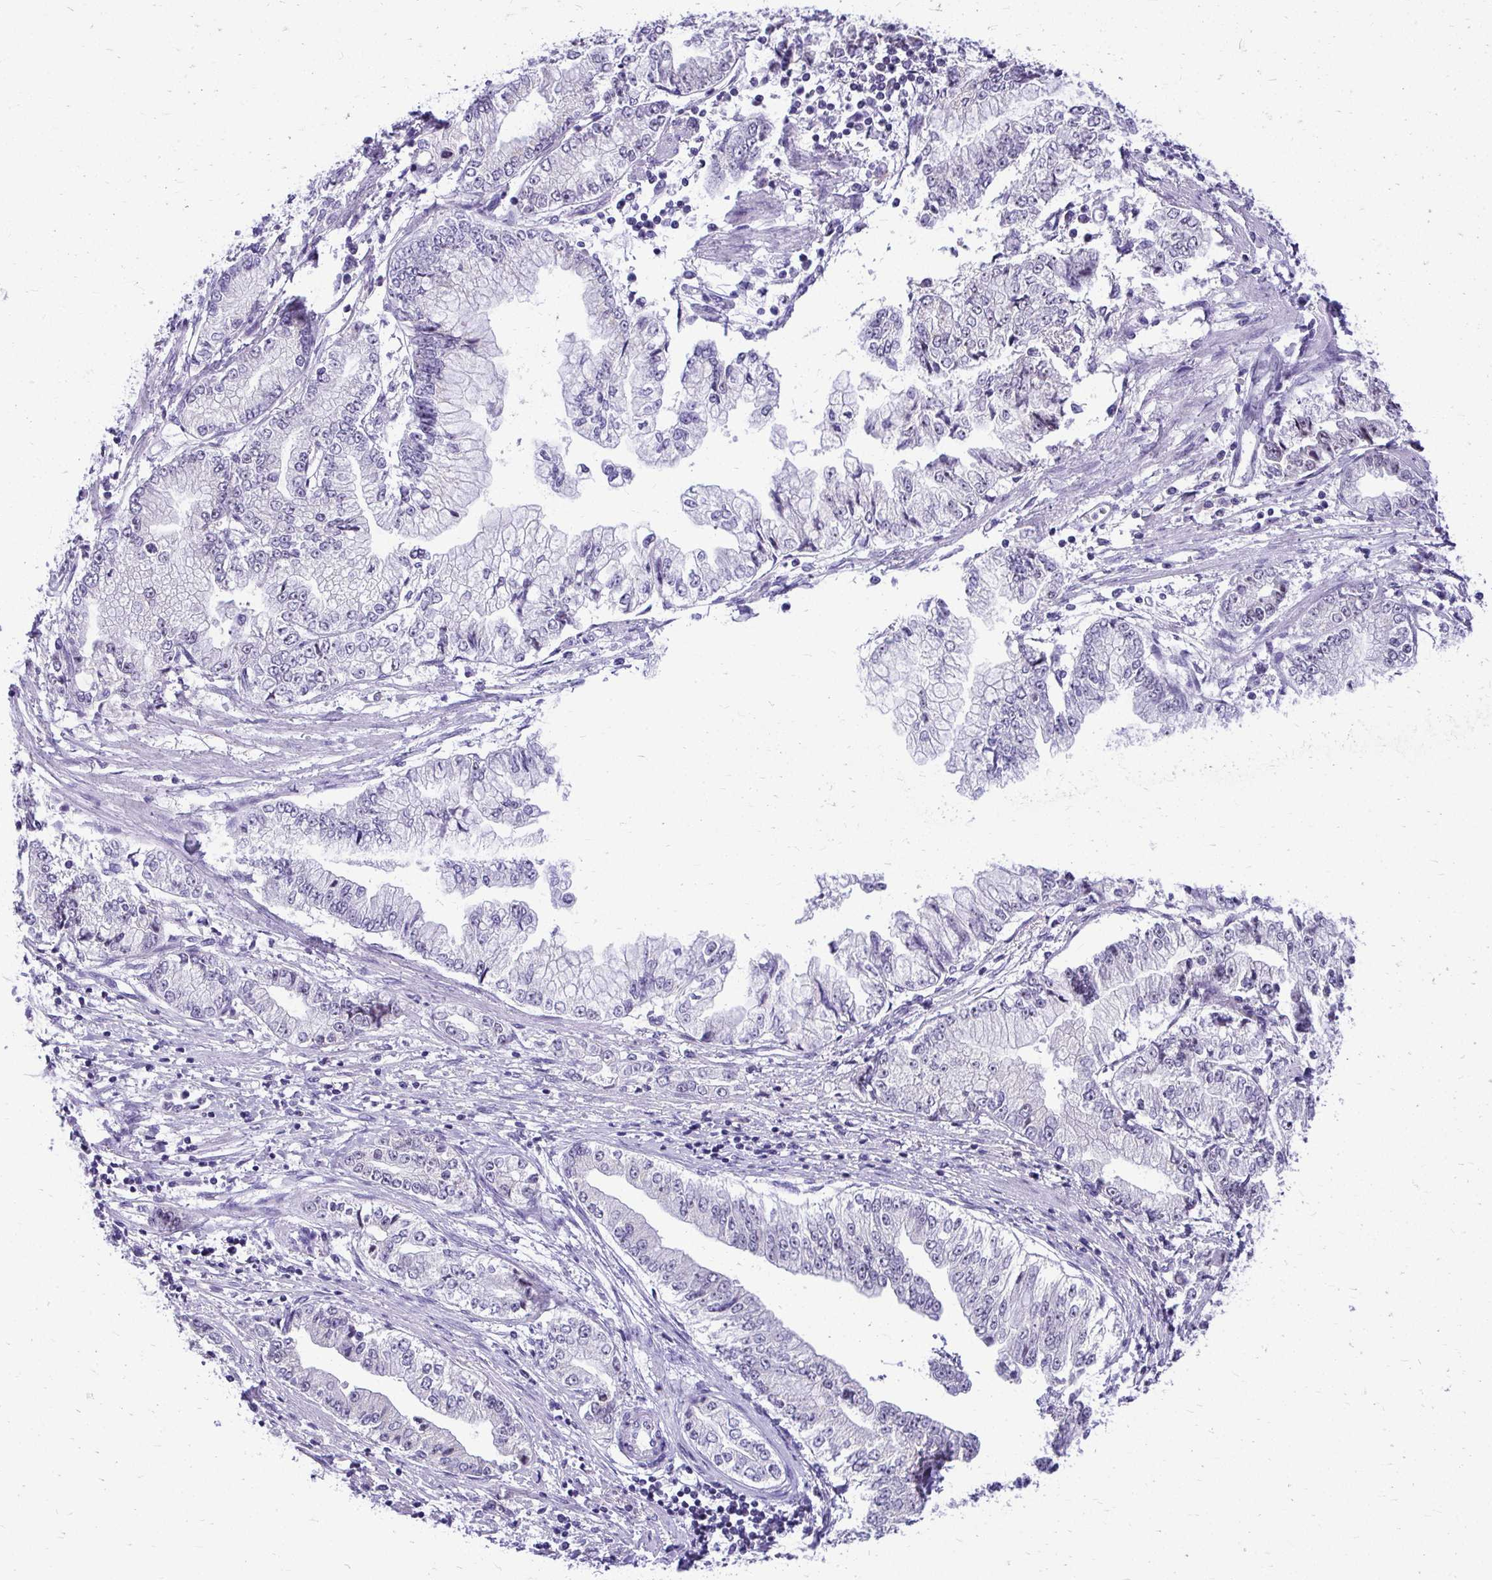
{"staining": {"intensity": "negative", "quantity": "none", "location": "none"}, "tissue": "stomach cancer", "cell_type": "Tumor cells", "image_type": "cancer", "snomed": [{"axis": "morphology", "description": "Adenocarcinoma, NOS"}, {"axis": "topography", "description": "Stomach, upper"}], "caption": "Tumor cells show no significant protein staining in stomach cancer (adenocarcinoma).", "gene": "NIFK", "patient": {"sex": "female", "age": 74}}